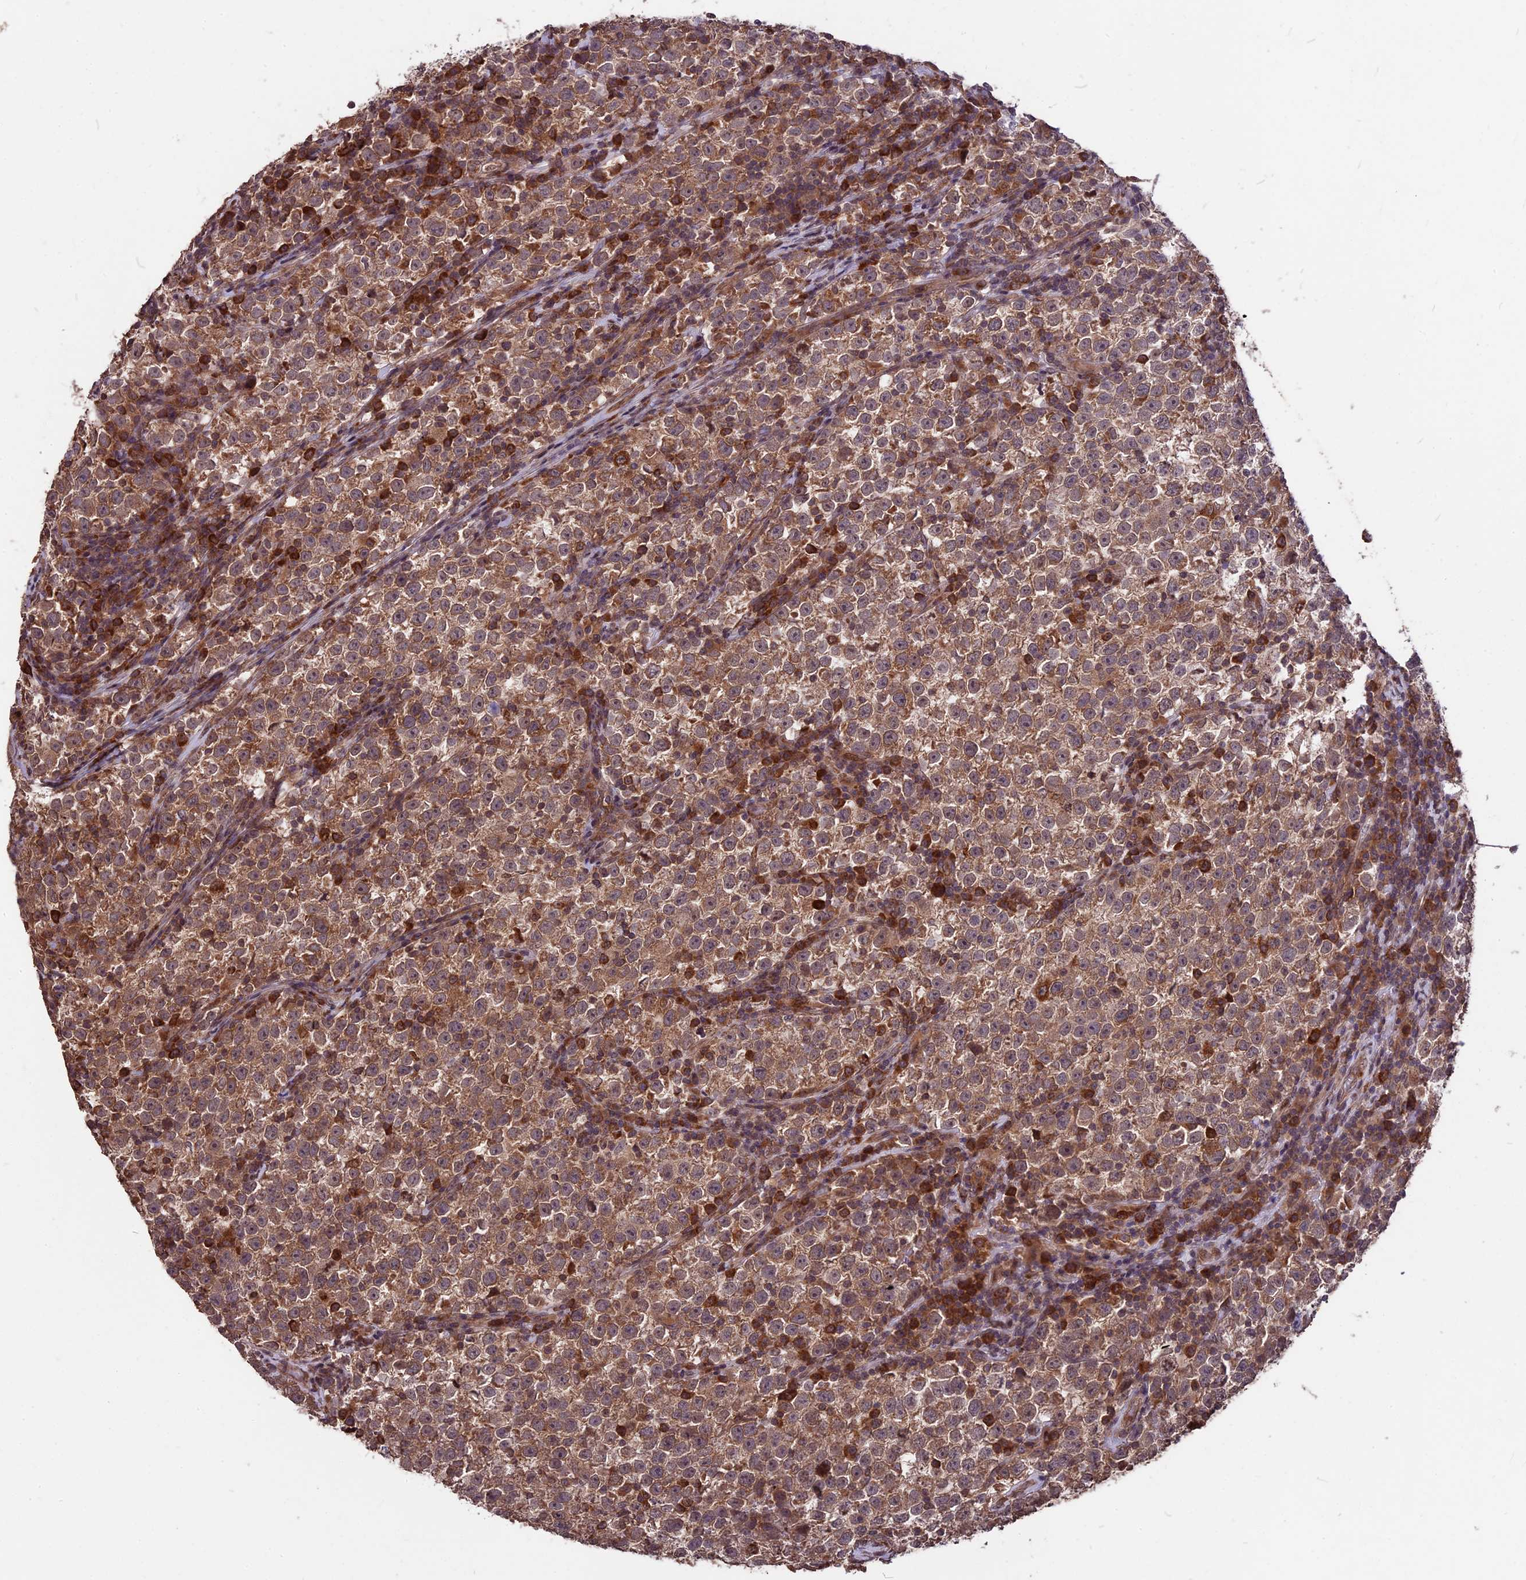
{"staining": {"intensity": "moderate", "quantity": ">75%", "location": "cytoplasmic/membranous"}, "tissue": "testis cancer", "cell_type": "Tumor cells", "image_type": "cancer", "snomed": [{"axis": "morphology", "description": "Normal tissue, NOS"}, {"axis": "morphology", "description": "Seminoma, NOS"}, {"axis": "topography", "description": "Testis"}], "caption": "Moderate cytoplasmic/membranous protein staining is present in about >75% of tumor cells in testis seminoma.", "gene": "ZNF598", "patient": {"sex": "male", "age": 43}}